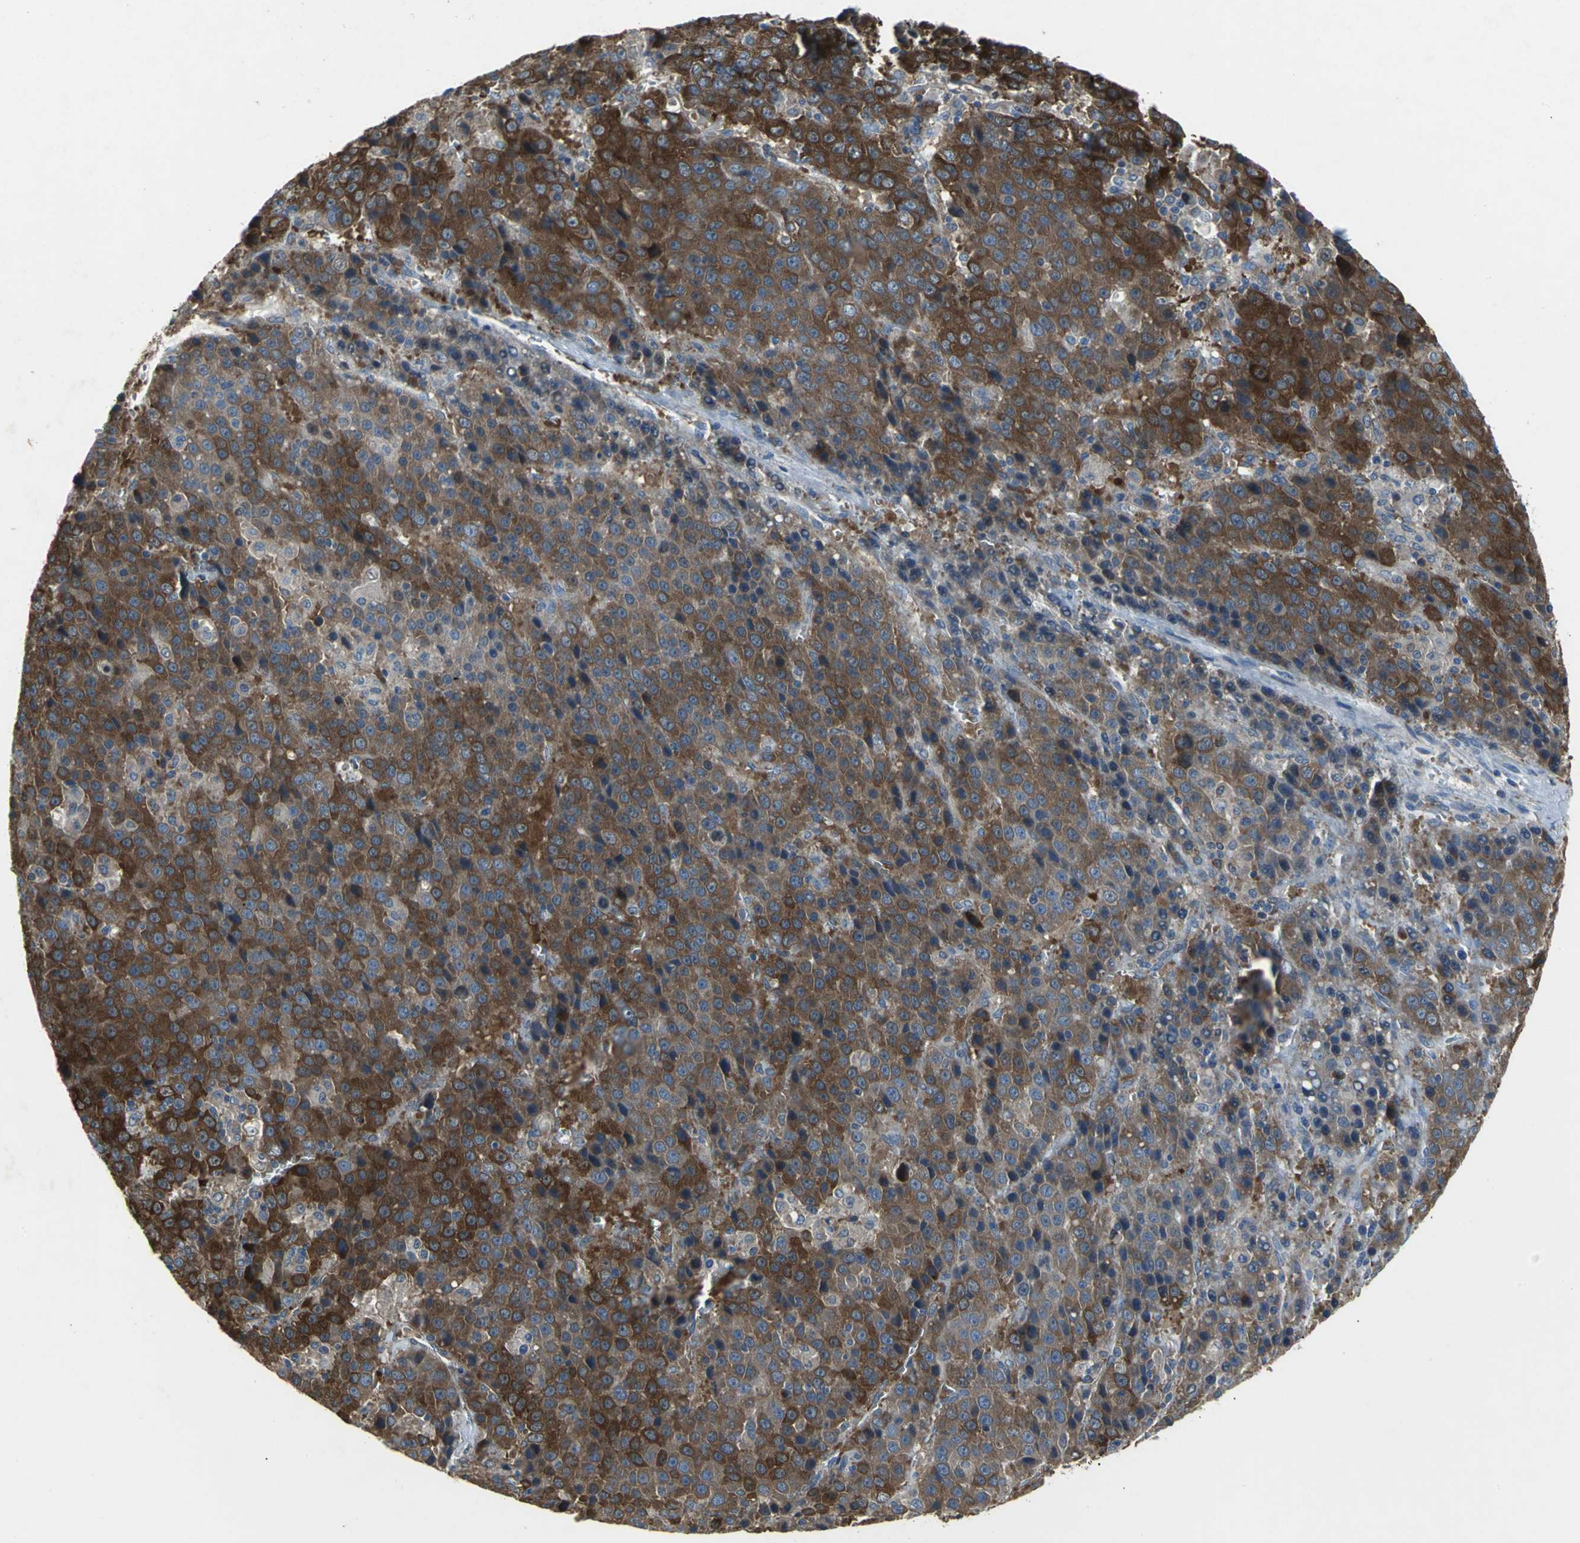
{"staining": {"intensity": "strong", "quantity": ">75%", "location": "cytoplasmic/membranous"}, "tissue": "liver cancer", "cell_type": "Tumor cells", "image_type": "cancer", "snomed": [{"axis": "morphology", "description": "Carcinoma, Hepatocellular, NOS"}, {"axis": "topography", "description": "Liver"}], "caption": "DAB immunohistochemical staining of human hepatocellular carcinoma (liver) displays strong cytoplasmic/membranous protein staining in about >75% of tumor cells.", "gene": "EIF5A", "patient": {"sex": "female", "age": 53}}